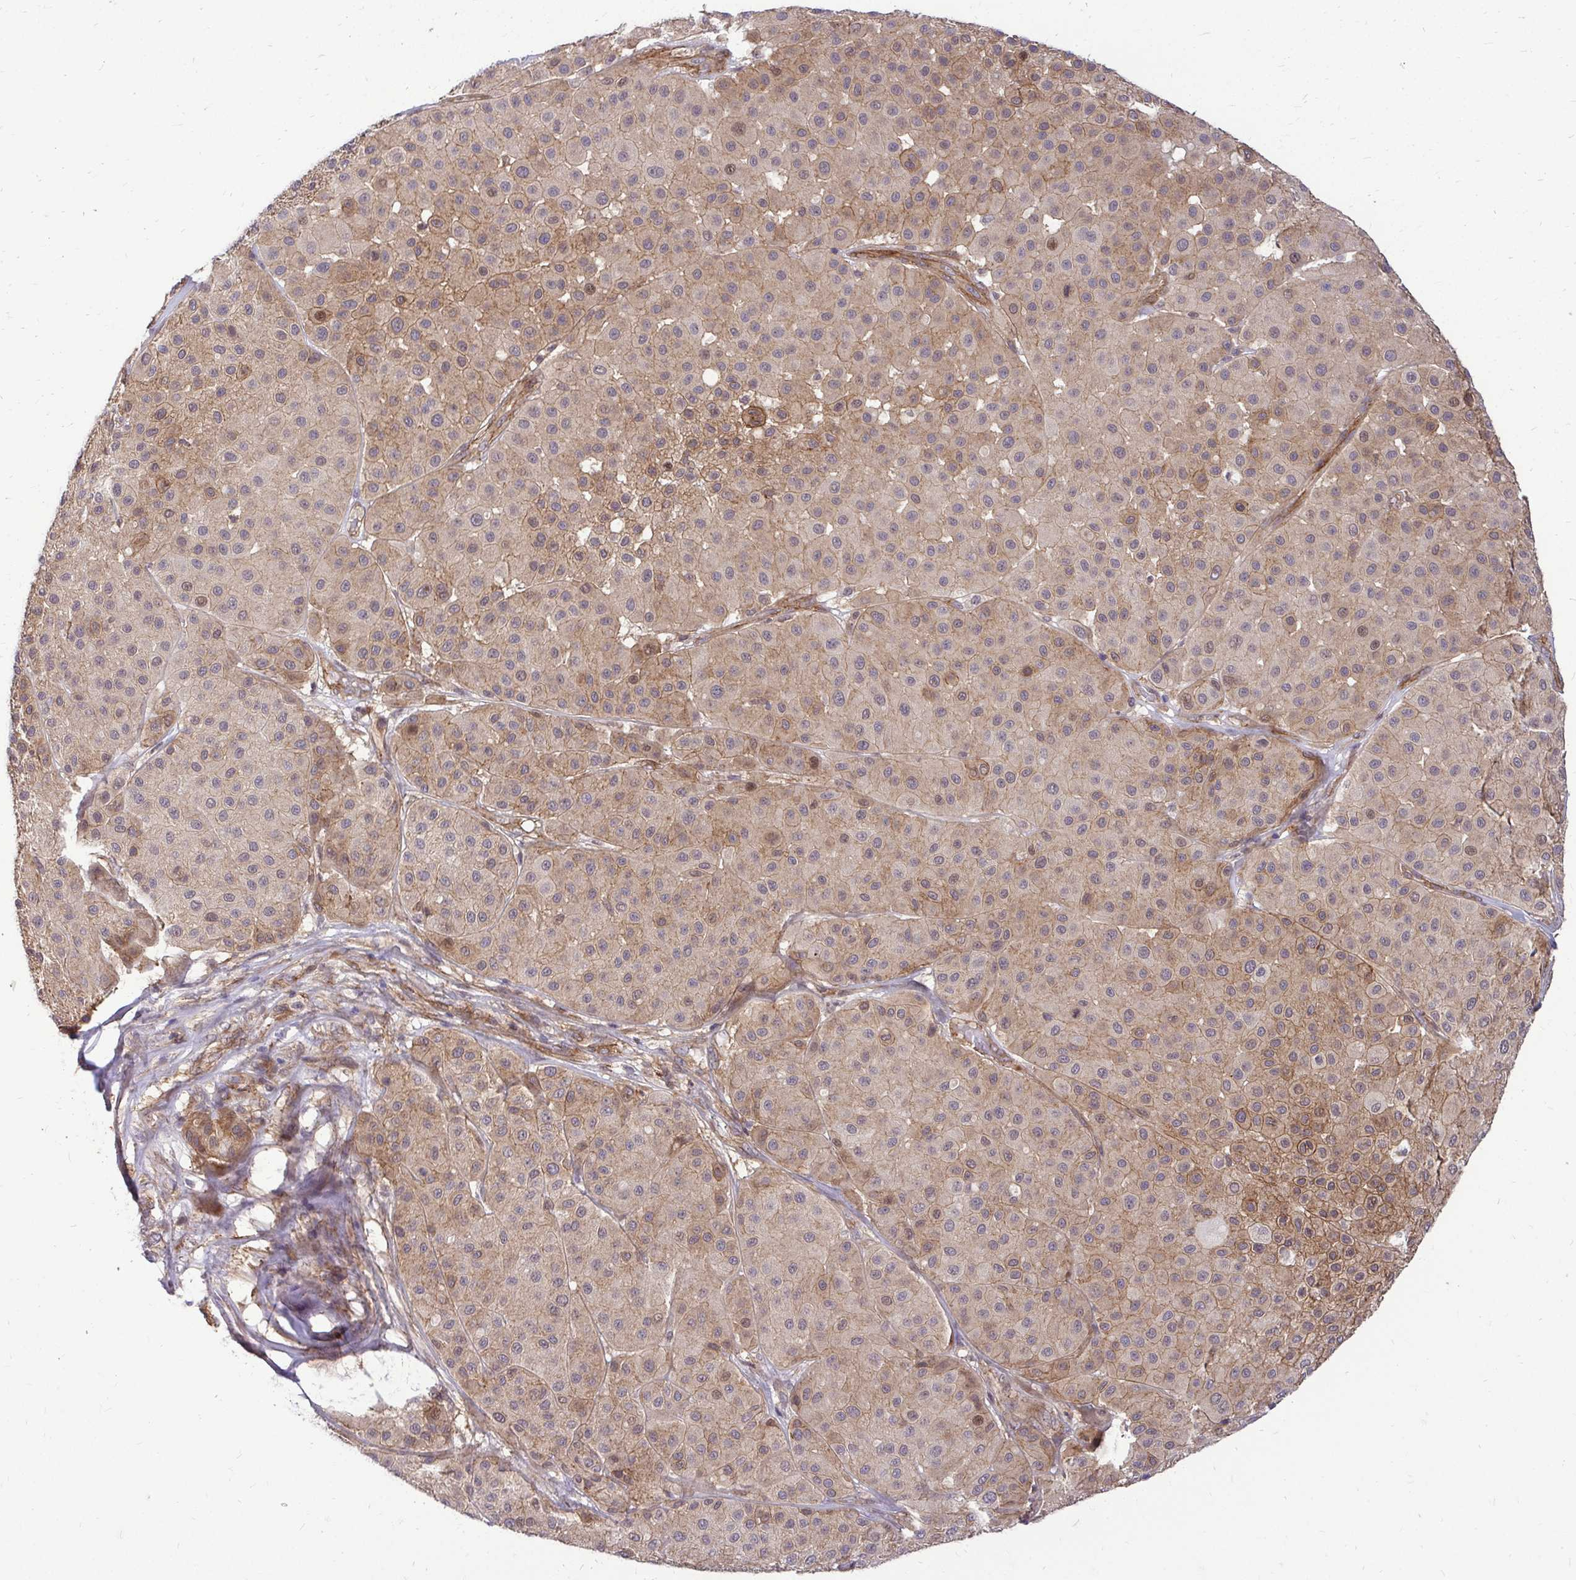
{"staining": {"intensity": "moderate", "quantity": ">75%", "location": "cytoplasmic/membranous,nuclear"}, "tissue": "melanoma", "cell_type": "Tumor cells", "image_type": "cancer", "snomed": [{"axis": "morphology", "description": "Malignant melanoma, Metastatic site"}, {"axis": "topography", "description": "Smooth muscle"}], "caption": "This is an image of immunohistochemistry (IHC) staining of melanoma, which shows moderate staining in the cytoplasmic/membranous and nuclear of tumor cells.", "gene": "TRIP6", "patient": {"sex": "male", "age": 41}}